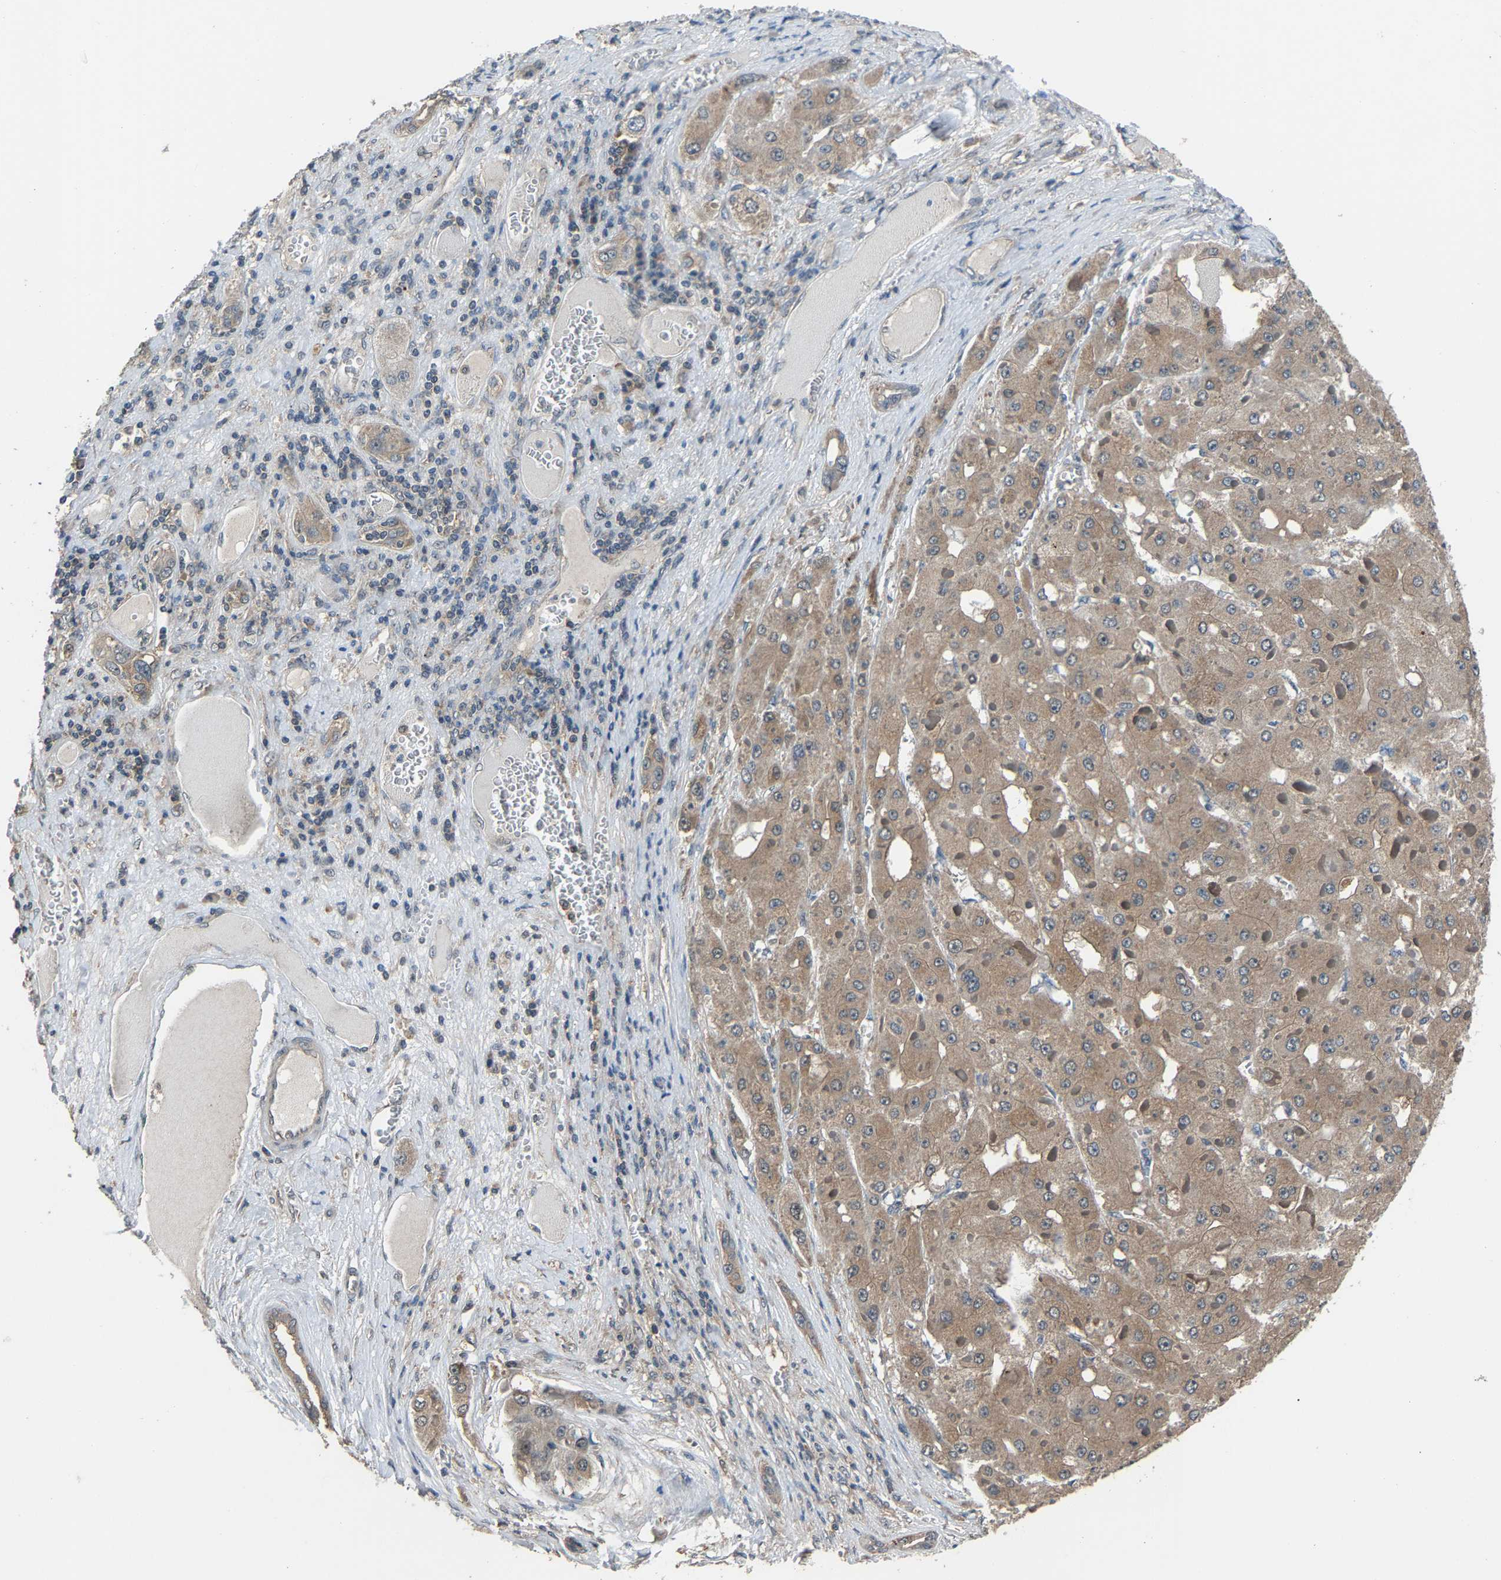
{"staining": {"intensity": "weak", "quantity": "25%-75%", "location": "cytoplasmic/membranous"}, "tissue": "liver cancer", "cell_type": "Tumor cells", "image_type": "cancer", "snomed": [{"axis": "morphology", "description": "Carcinoma, Hepatocellular, NOS"}, {"axis": "topography", "description": "Liver"}], "caption": "Human hepatocellular carcinoma (liver) stained with a brown dye exhibits weak cytoplasmic/membranous positive positivity in about 25%-75% of tumor cells.", "gene": "ABCC9", "patient": {"sex": "female", "age": 73}}